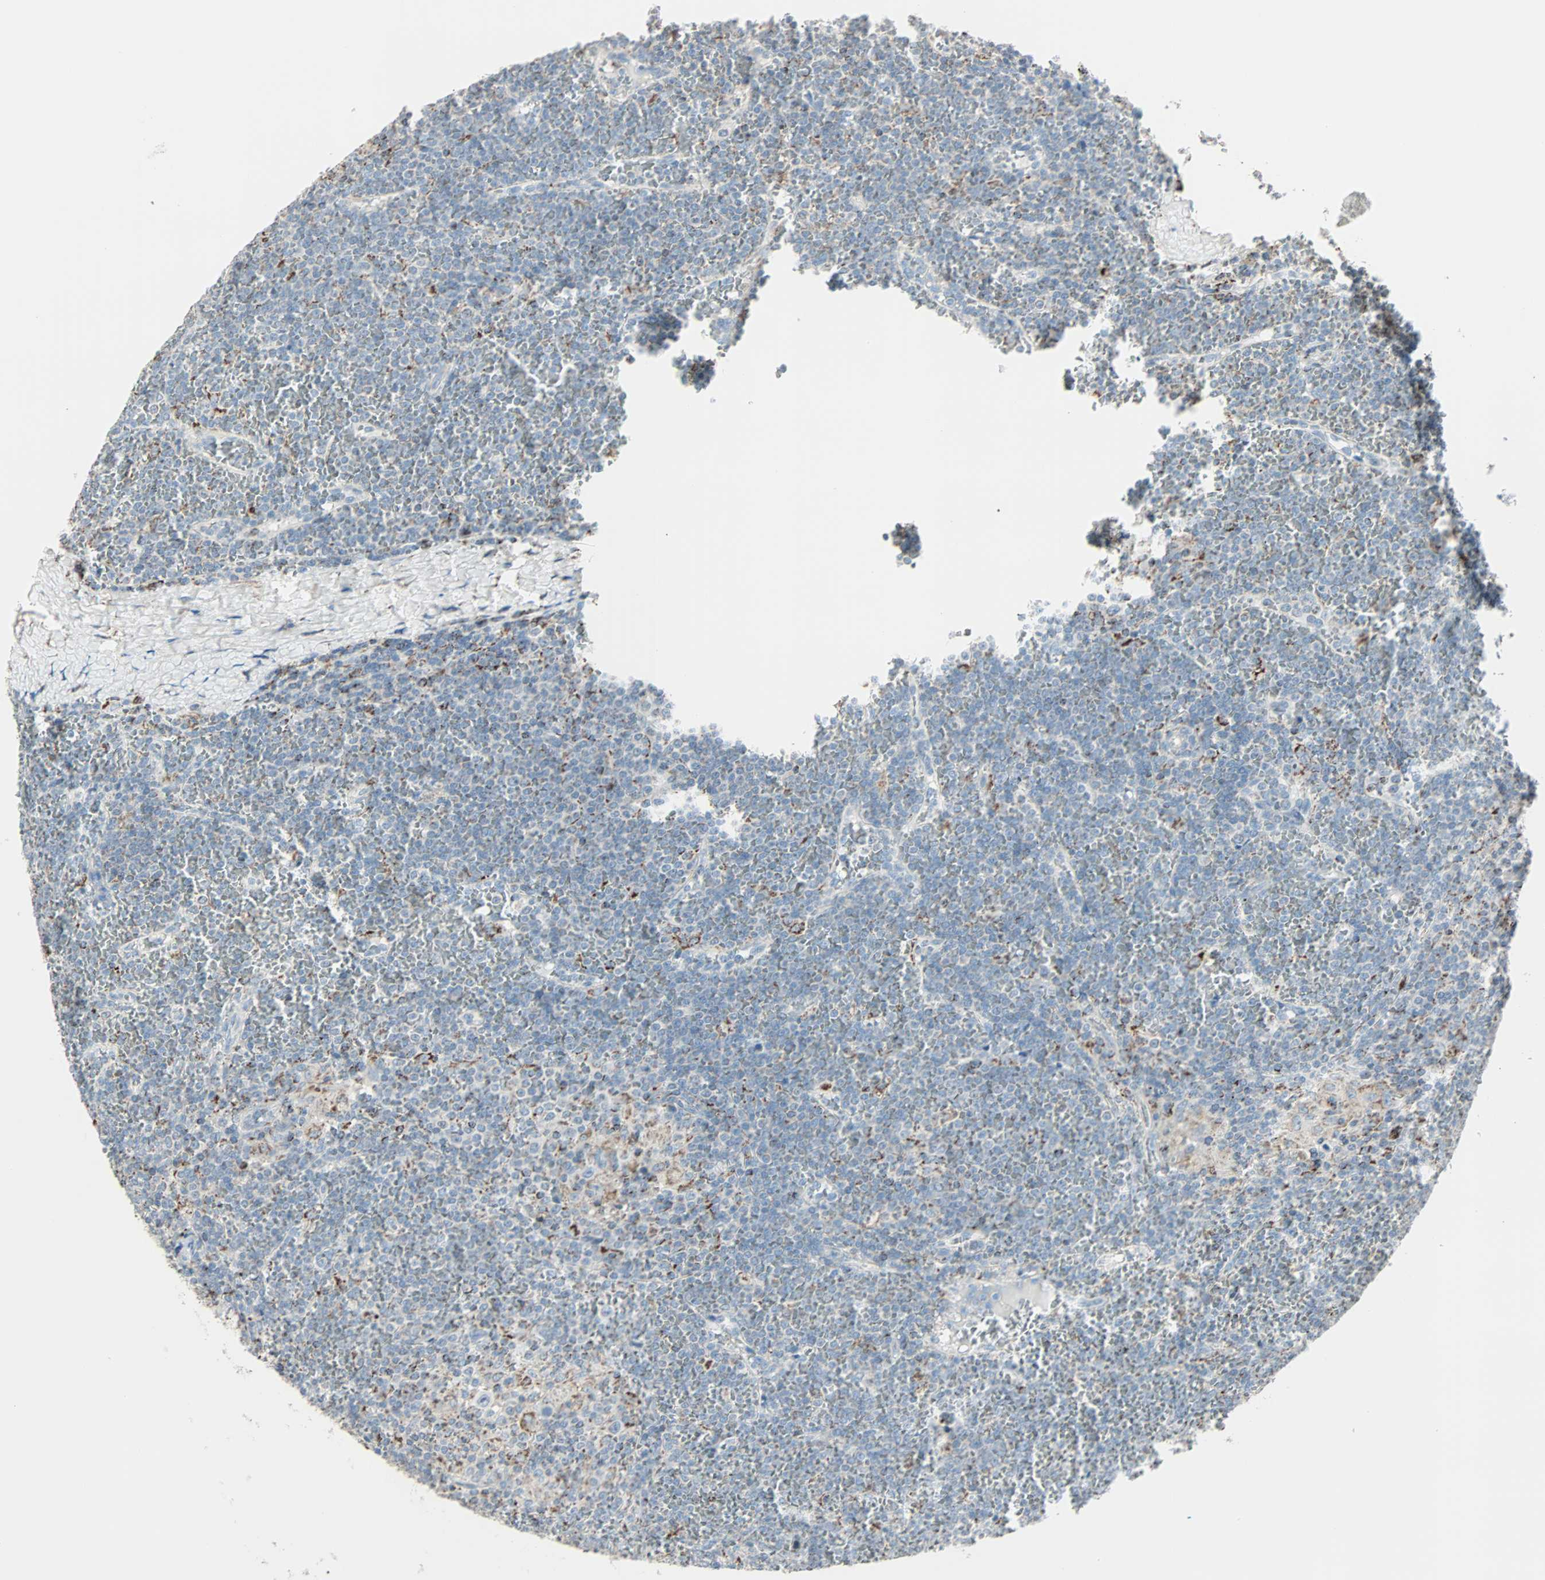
{"staining": {"intensity": "moderate", "quantity": "25%-75%", "location": "cytoplasmic/membranous"}, "tissue": "lymphoma", "cell_type": "Tumor cells", "image_type": "cancer", "snomed": [{"axis": "morphology", "description": "Malignant lymphoma, non-Hodgkin's type, Low grade"}, {"axis": "topography", "description": "Spleen"}], "caption": "The photomicrograph shows immunohistochemical staining of low-grade malignant lymphoma, non-Hodgkin's type. There is moderate cytoplasmic/membranous expression is appreciated in about 25%-75% of tumor cells. Nuclei are stained in blue.", "gene": "IDH2", "patient": {"sex": "female", "age": 19}}